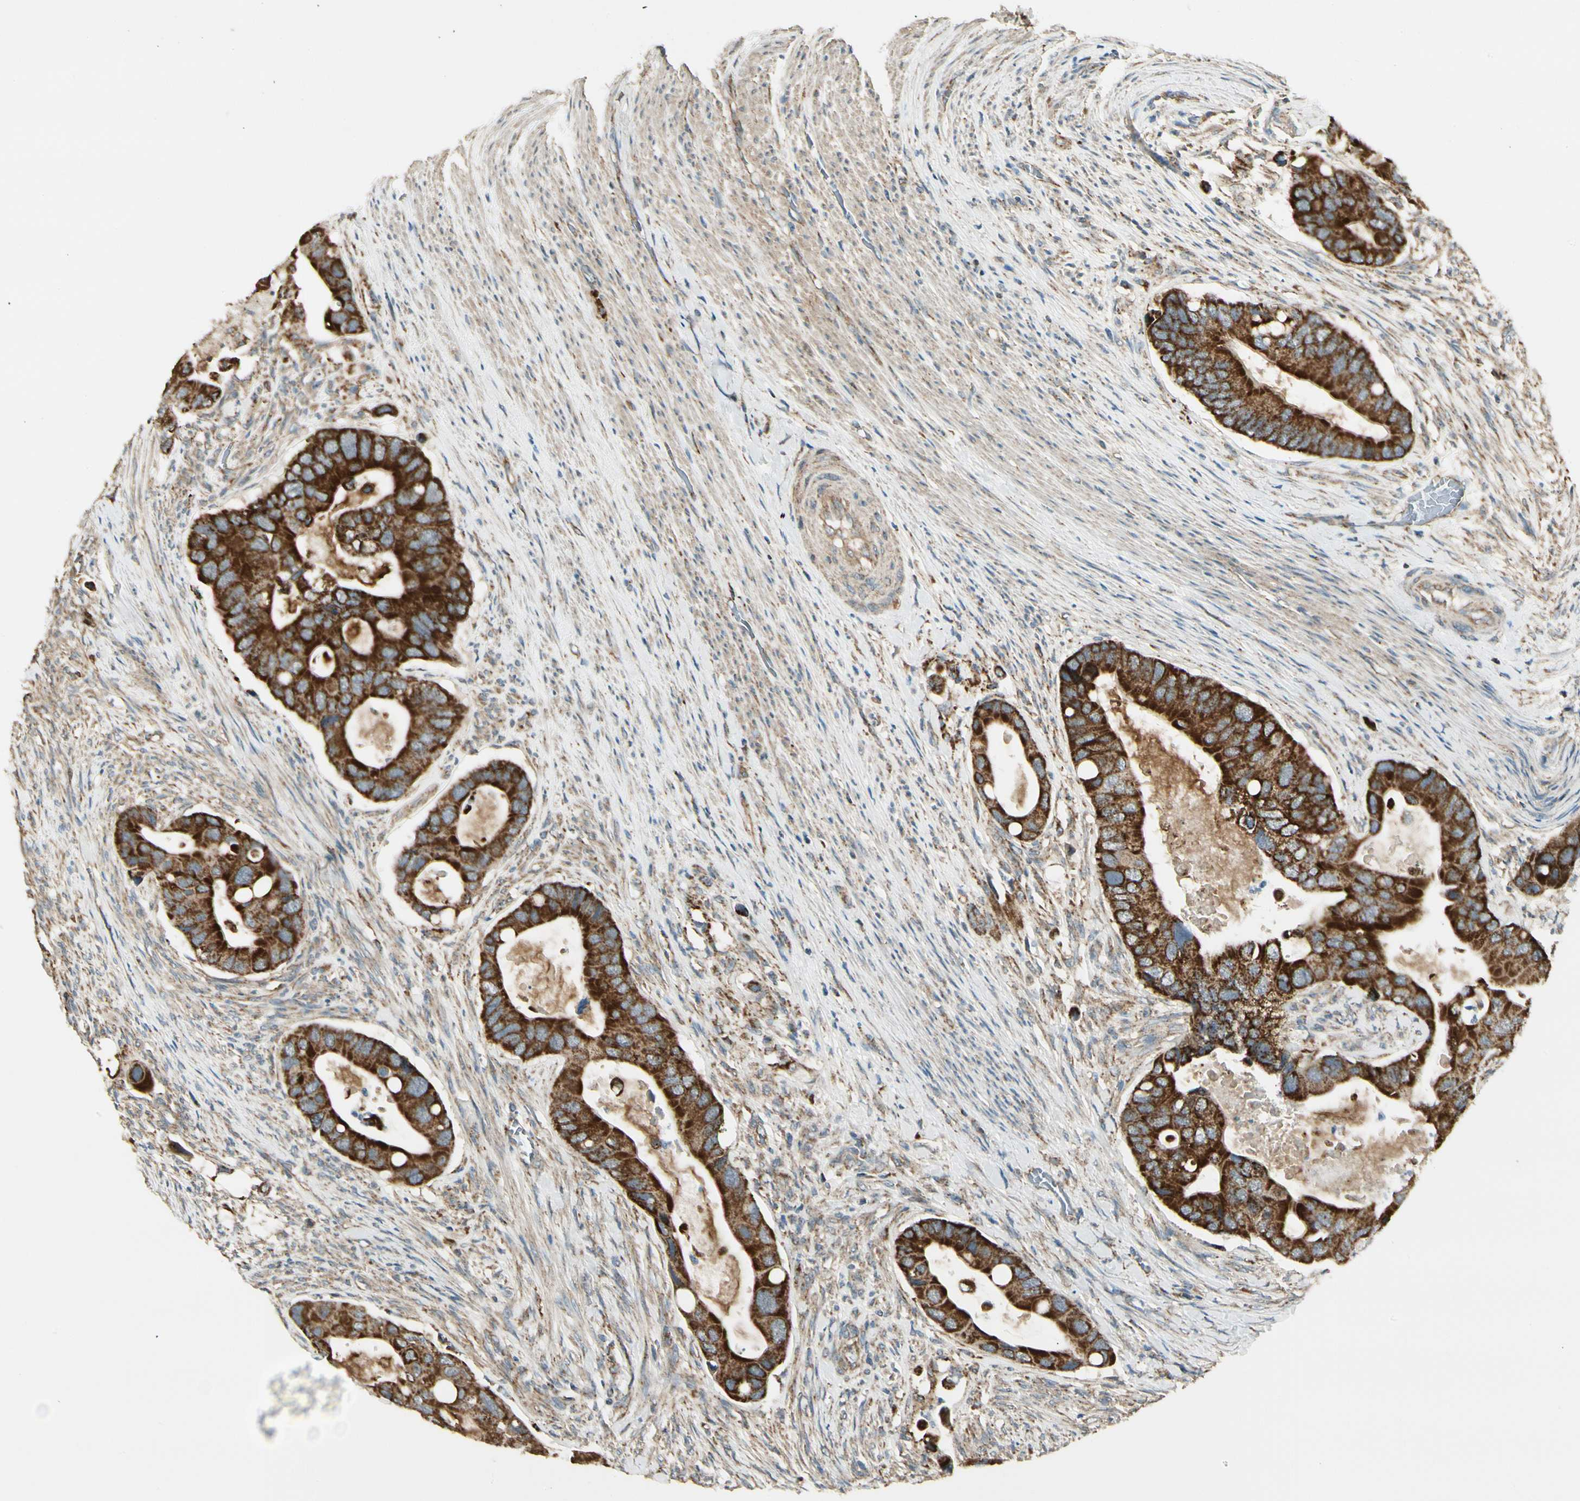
{"staining": {"intensity": "strong", "quantity": ">75%", "location": "cytoplasmic/membranous"}, "tissue": "colorectal cancer", "cell_type": "Tumor cells", "image_type": "cancer", "snomed": [{"axis": "morphology", "description": "Adenocarcinoma, NOS"}, {"axis": "topography", "description": "Rectum"}], "caption": "Strong cytoplasmic/membranous staining for a protein is seen in approximately >75% of tumor cells of adenocarcinoma (colorectal) using IHC.", "gene": "EPHB3", "patient": {"sex": "female", "age": 57}}